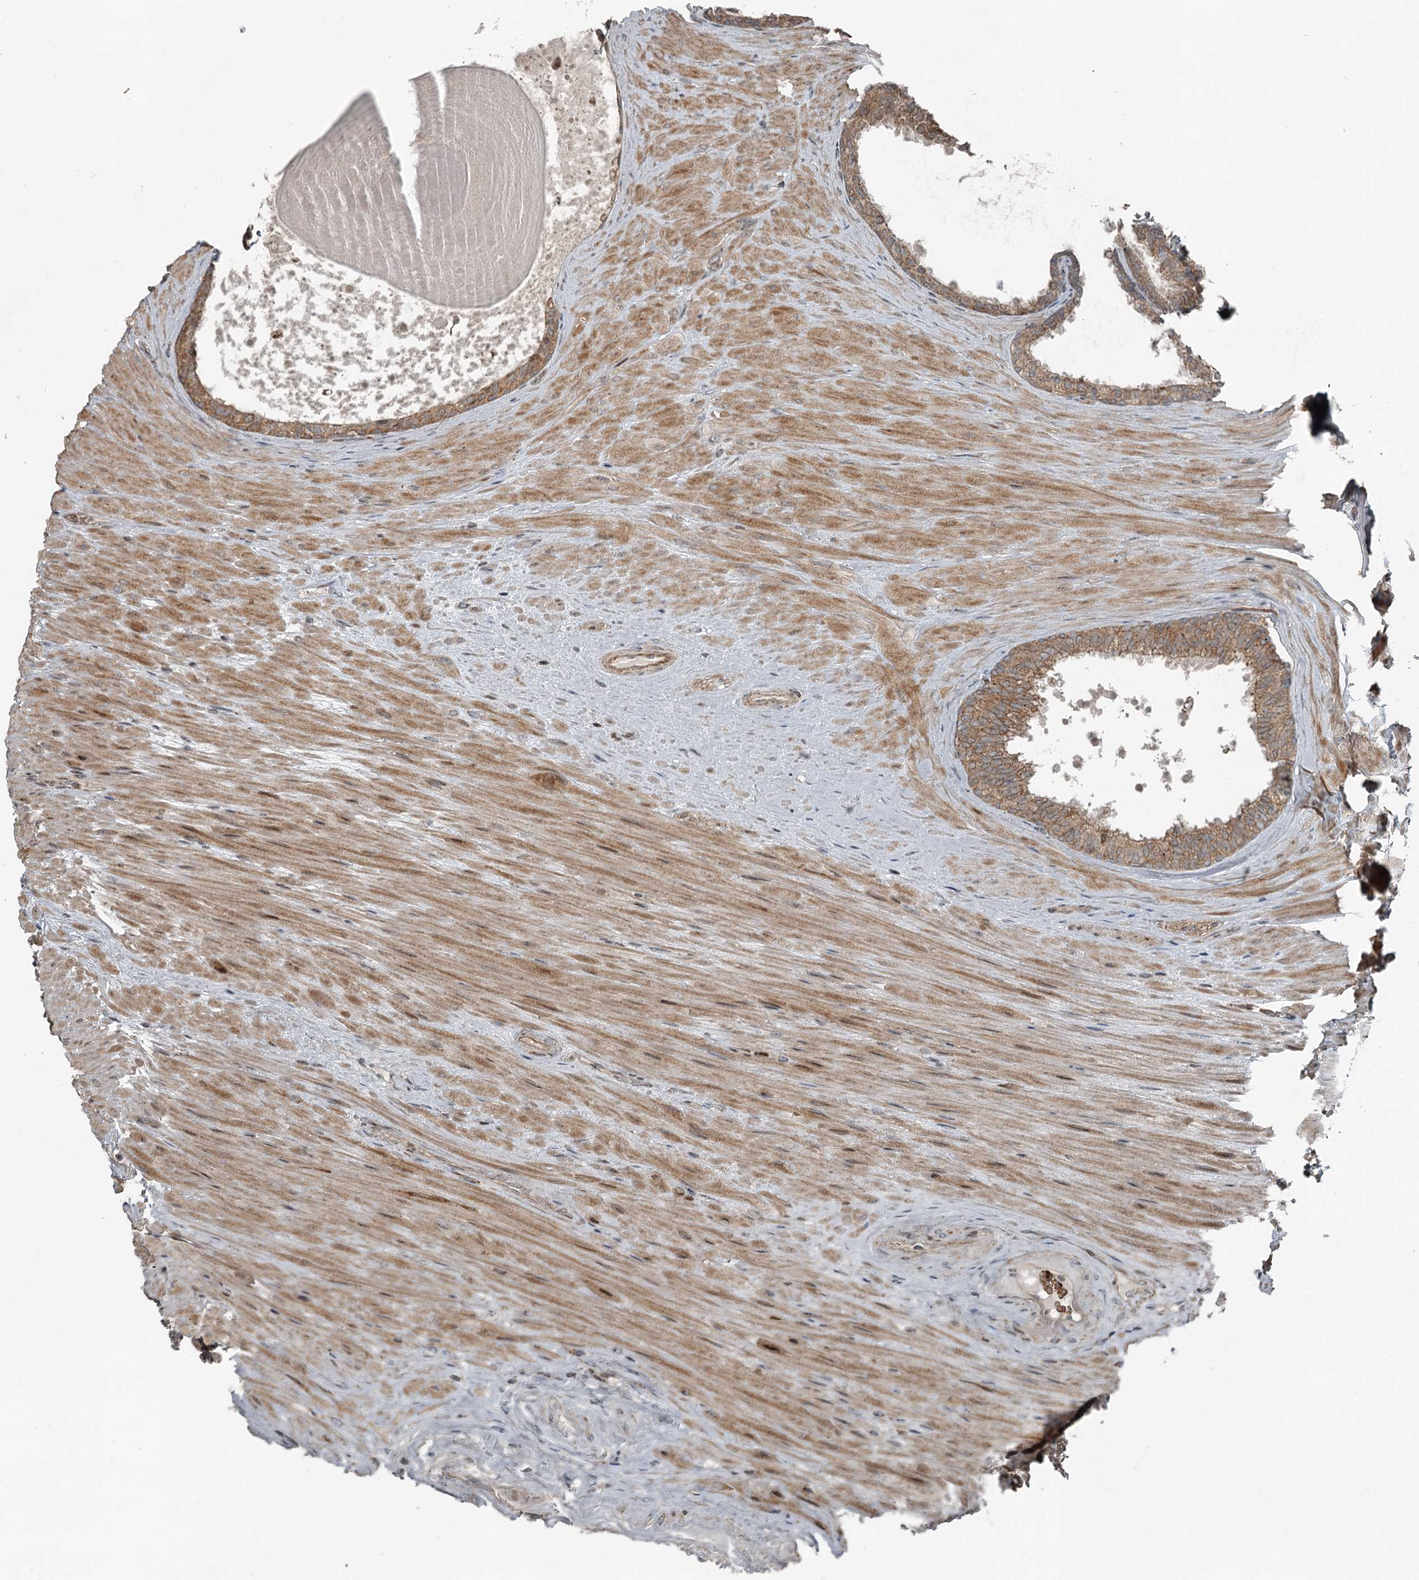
{"staining": {"intensity": "moderate", "quantity": ">75%", "location": "cytoplasmic/membranous"}, "tissue": "prostate cancer", "cell_type": "Tumor cells", "image_type": "cancer", "snomed": [{"axis": "morphology", "description": "Adenocarcinoma, High grade"}, {"axis": "topography", "description": "Prostate"}], "caption": "Immunohistochemistry of prostate adenocarcinoma (high-grade) exhibits medium levels of moderate cytoplasmic/membranous expression in approximately >75% of tumor cells. (Brightfield microscopy of DAB IHC at high magnification).", "gene": "RASSF8", "patient": {"sex": "male", "age": 65}}